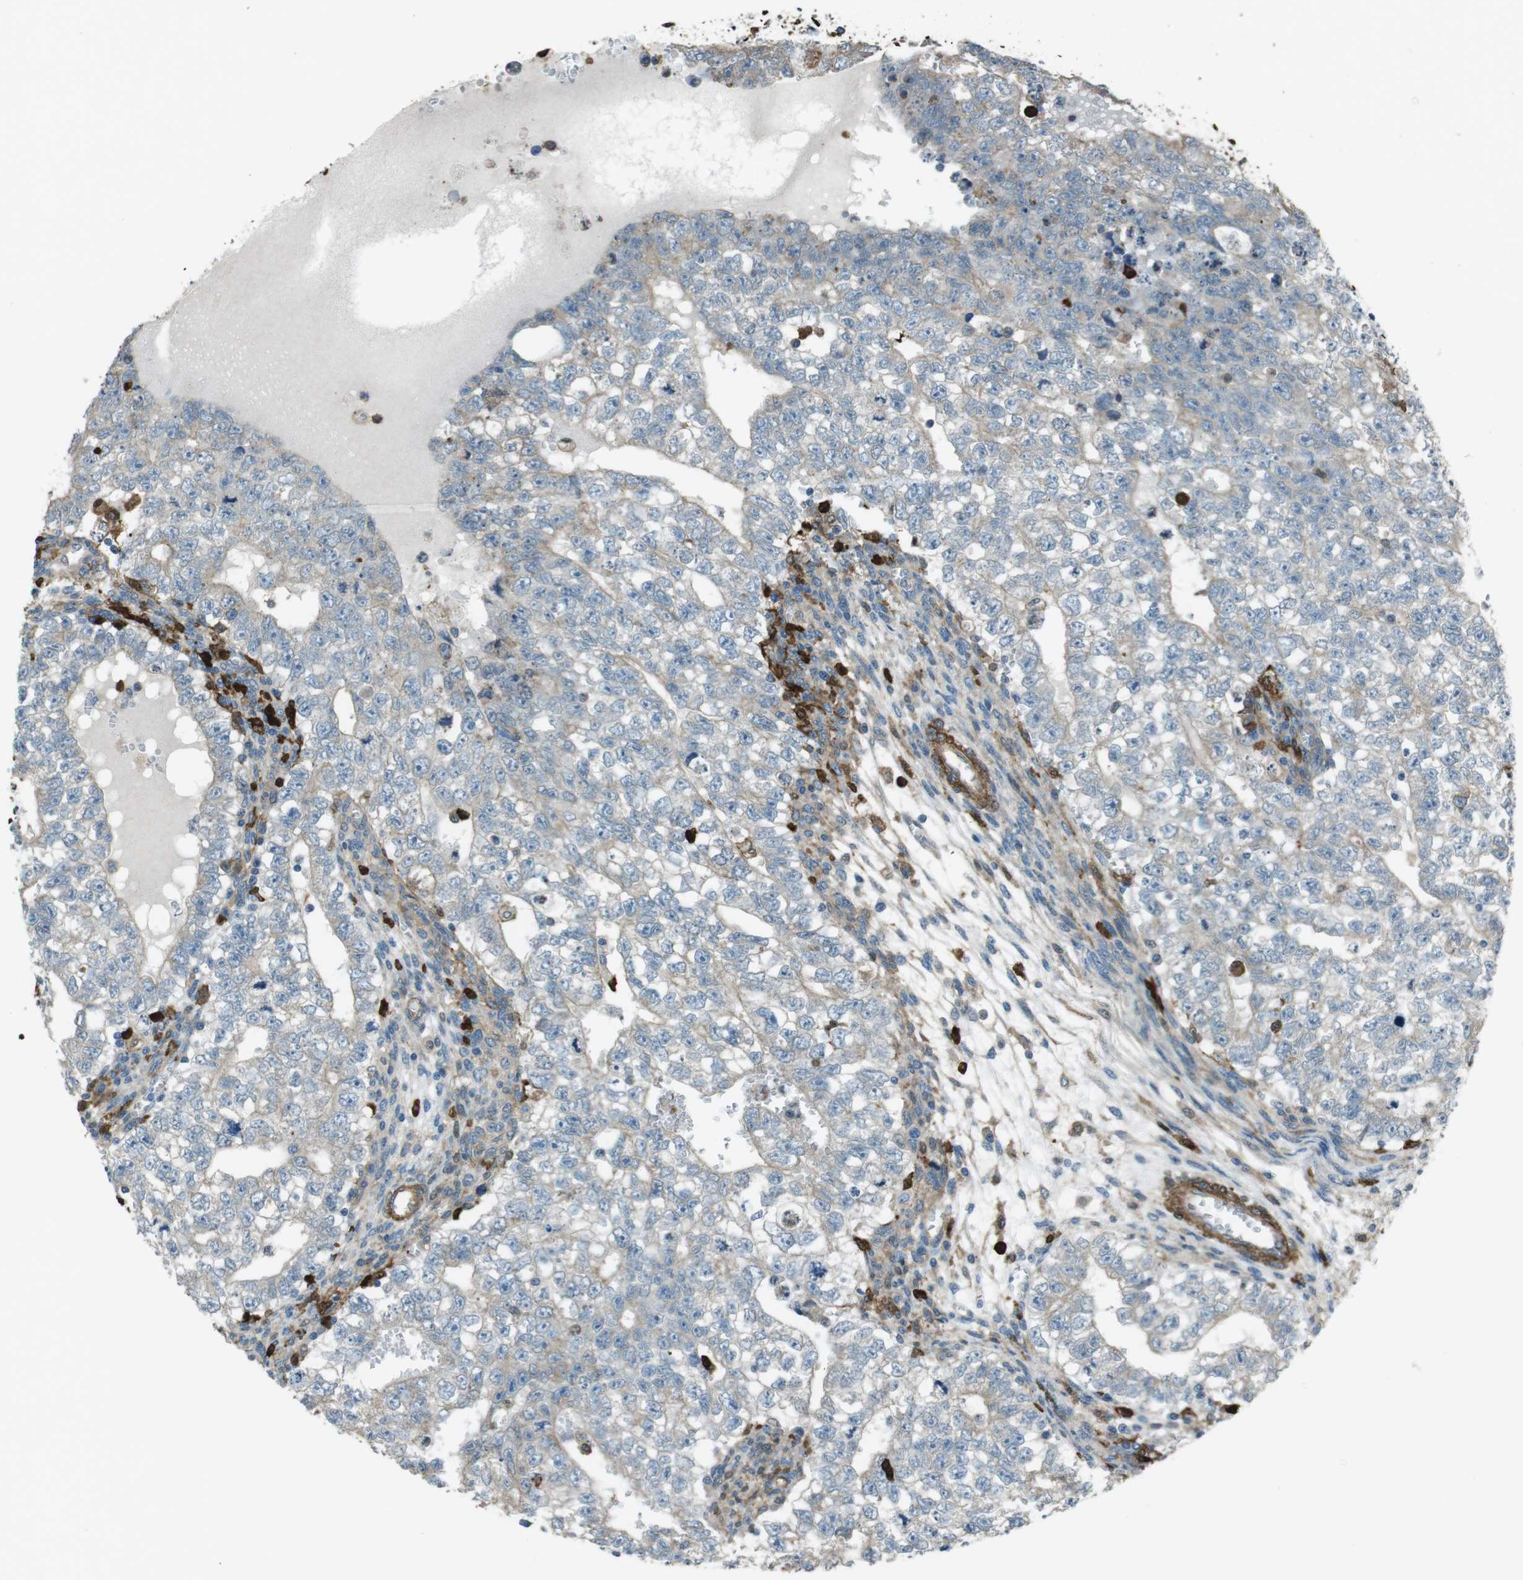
{"staining": {"intensity": "weak", "quantity": "25%-75%", "location": "cytoplasmic/membranous"}, "tissue": "testis cancer", "cell_type": "Tumor cells", "image_type": "cancer", "snomed": [{"axis": "morphology", "description": "Seminoma, NOS"}, {"axis": "morphology", "description": "Carcinoma, Embryonal, NOS"}, {"axis": "topography", "description": "Testis"}], "caption": "DAB immunohistochemical staining of human embryonal carcinoma (testis) exhibits weak cytoplasmic/membranous protein expression in approximately 25%-75% of tumor cells.", "gene": "SFT2D1", "patient": {"sex": "male", "age": 38}}